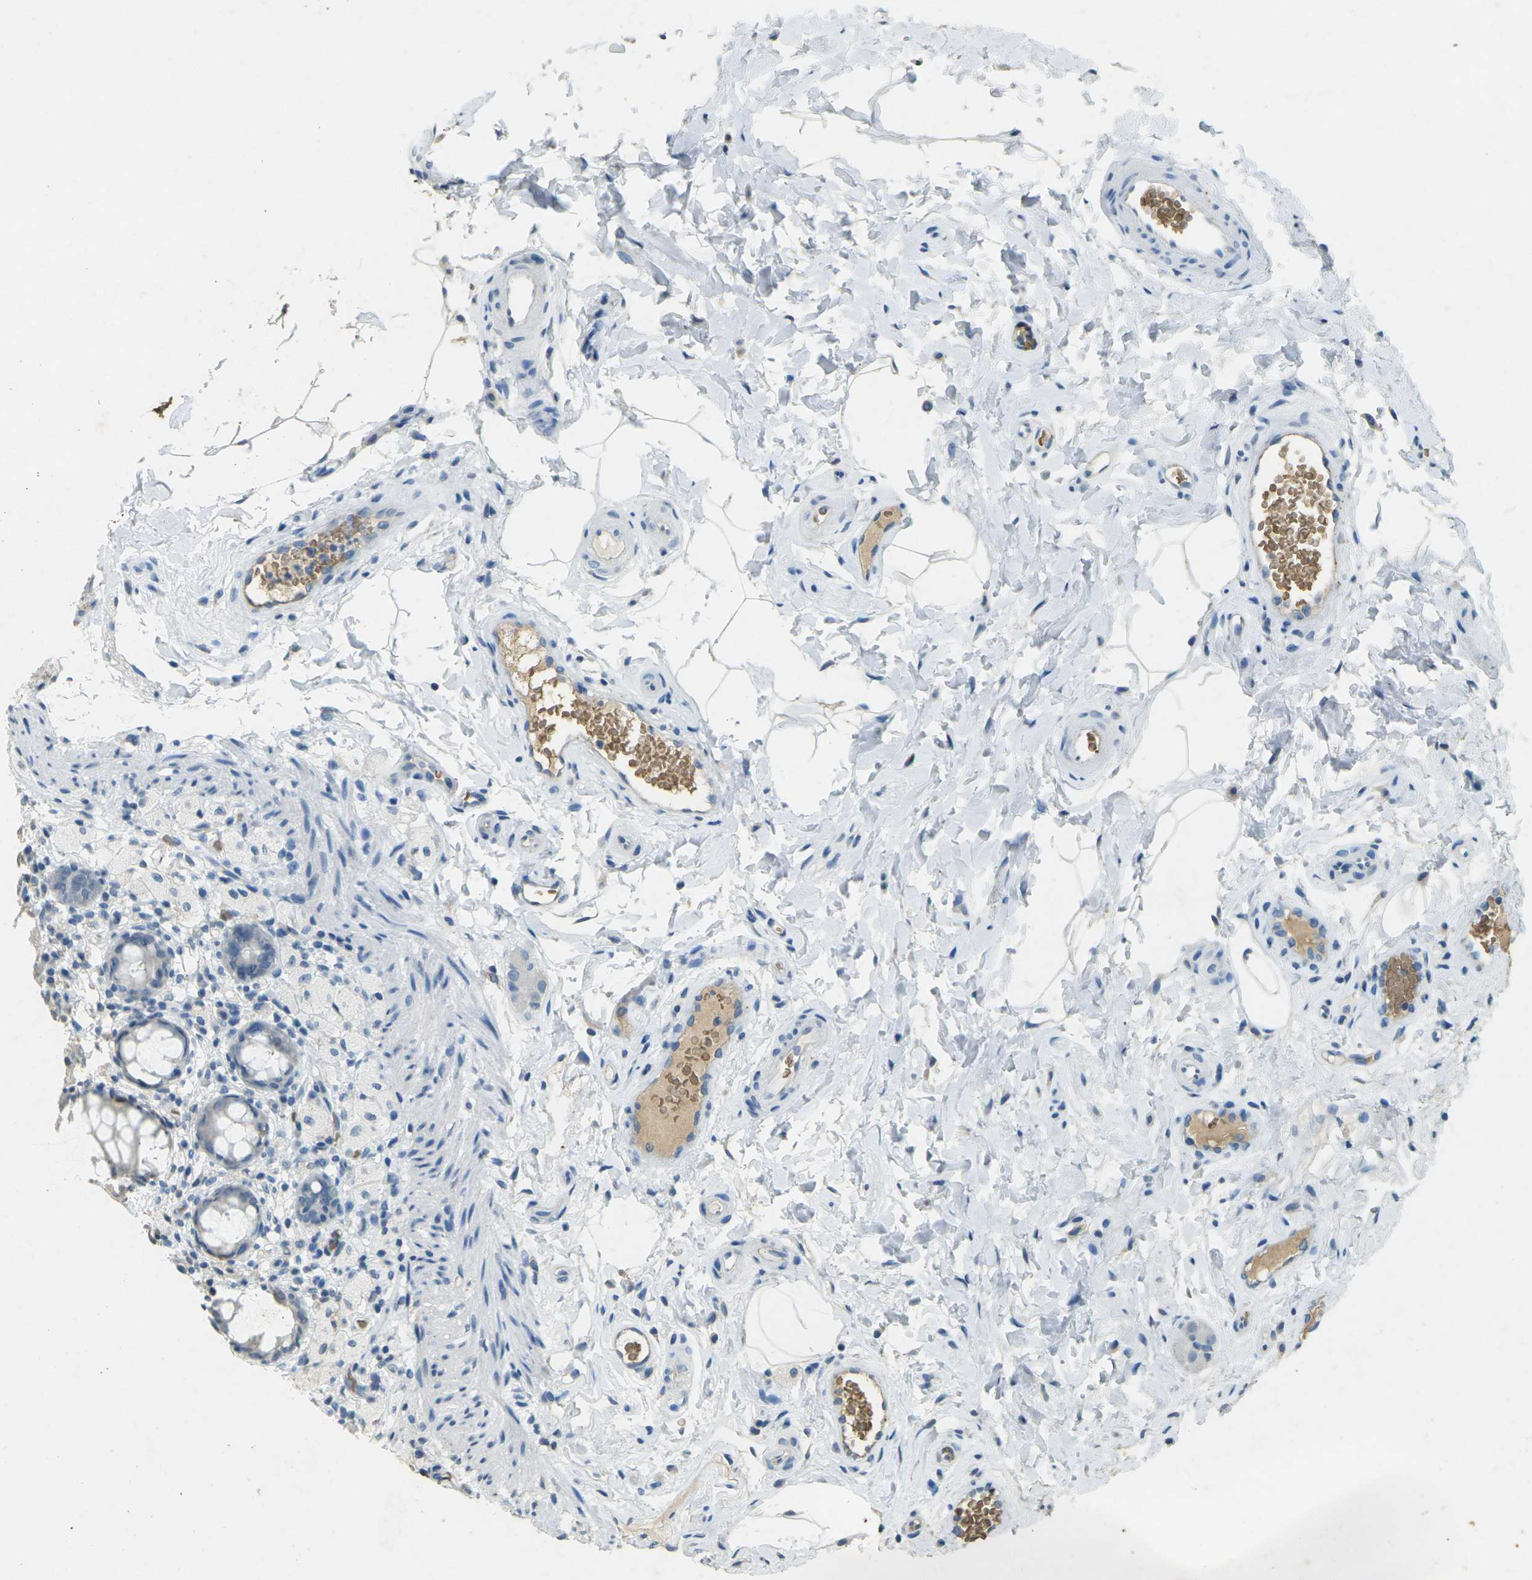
{"staining": {"intensity": "negative", "quantity": "none", "location": "none"}, "tissue": "rectum", "cell_type": "Glandular cells", "image_type": "normal", "snomed": [{"axis": "morphology", "description": "Normal tissue, NOS"}, {"axis": "topography", "description": "Rectum"}], "caption": "Photomicrograph shows no protein staining in glandular cells of normal rectum.", "gene": "HBB", "patient": {"sex": "male", "age": 44}}